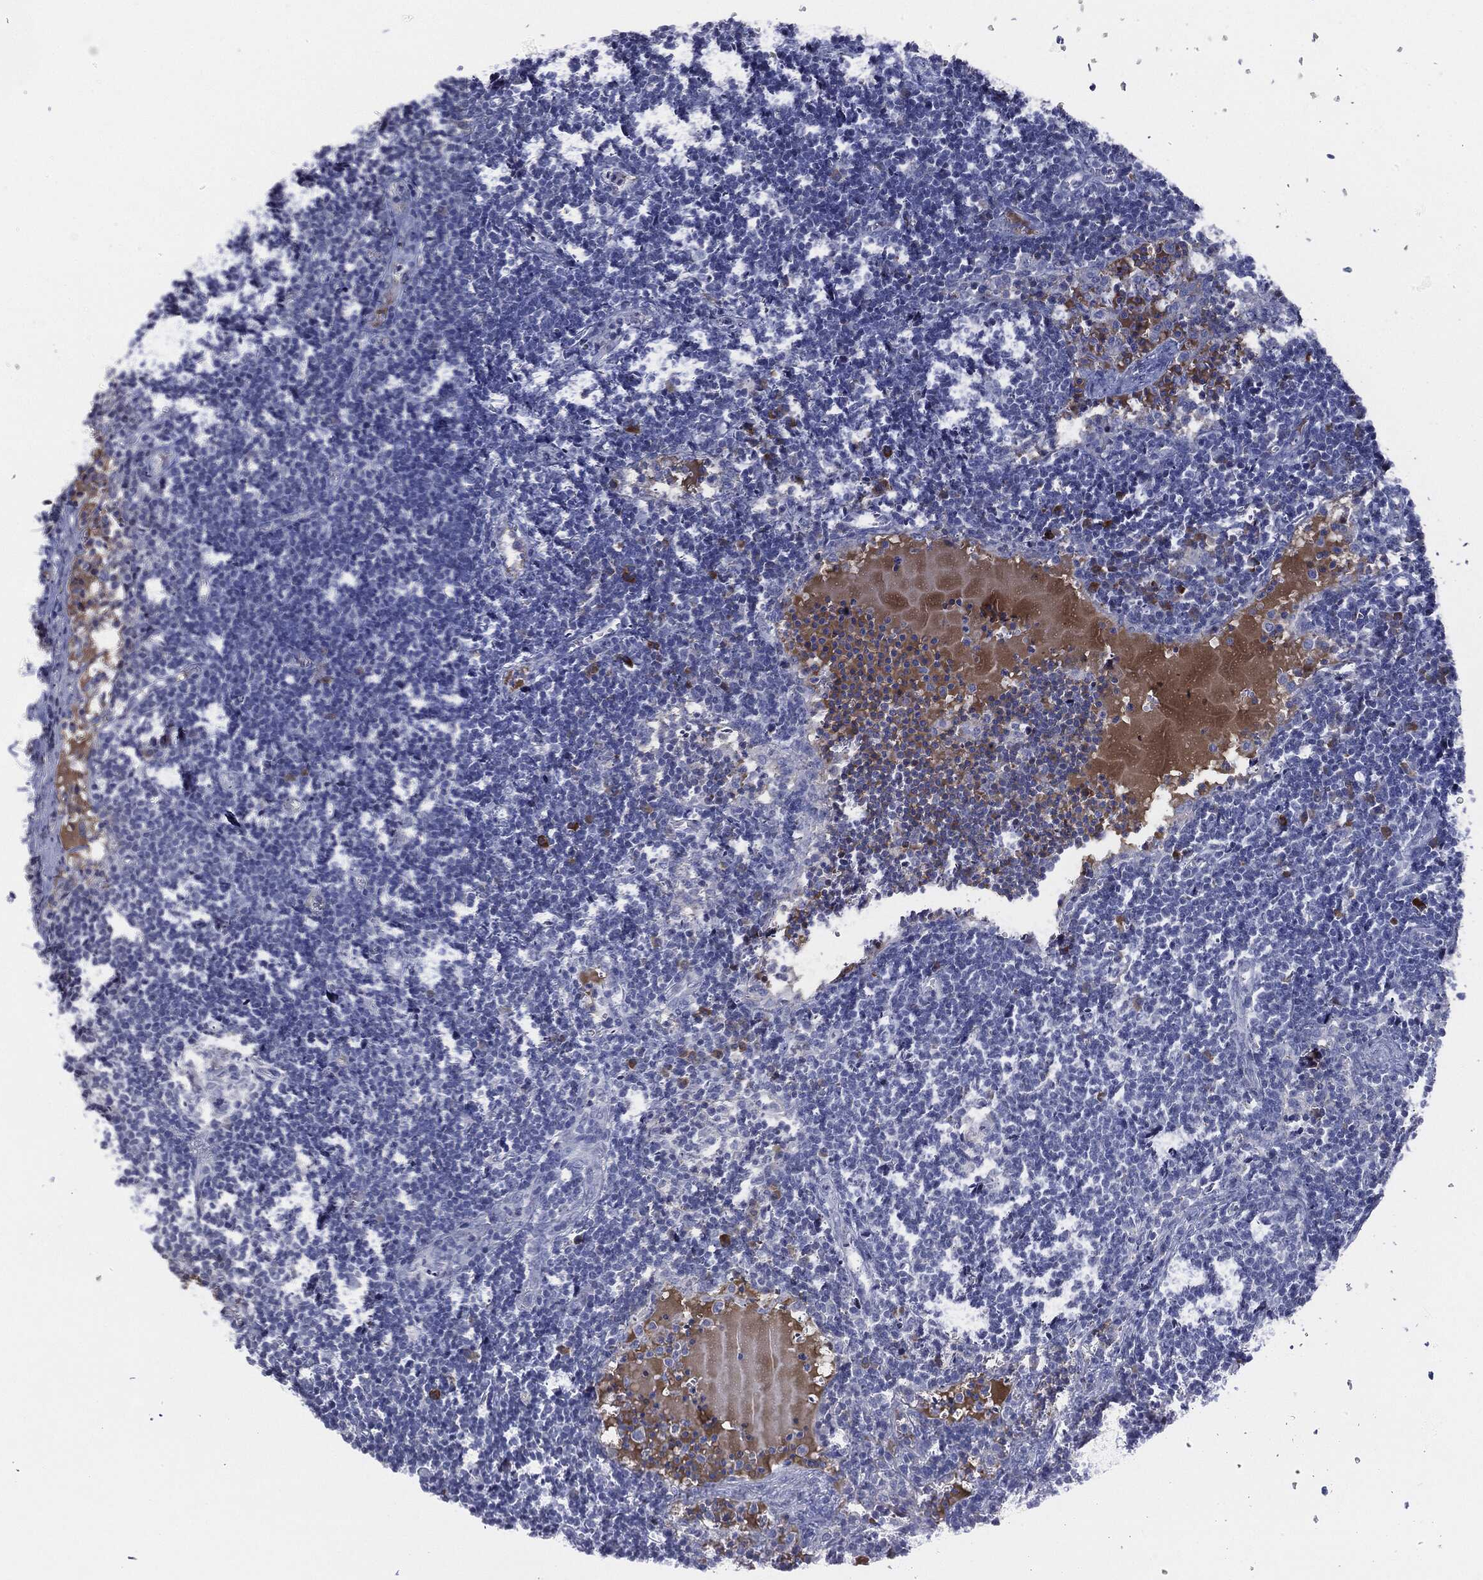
{"staining": {"intensity": "negative", "quantity": "none", "location": "none"}, "tissue": "lymph node", "cell_type": "Germinal center cells", "image_type": "normal", "snomed": [{"axis": "morphology", "description": "Normal tissue, NOS"}, {"axis": "morphology", "description": "Adenocarcinoma, NOS"}, {"axis": "topography", "description": "Lymph node"}, {"axis": "topography", "description": "Pancreas"}], "caption": "IHC of normal human lymph node demonstrates no staining in germinal center cells.", "gene": "SIGLEC7", "patient": {"sex": "female", "age": 58}}